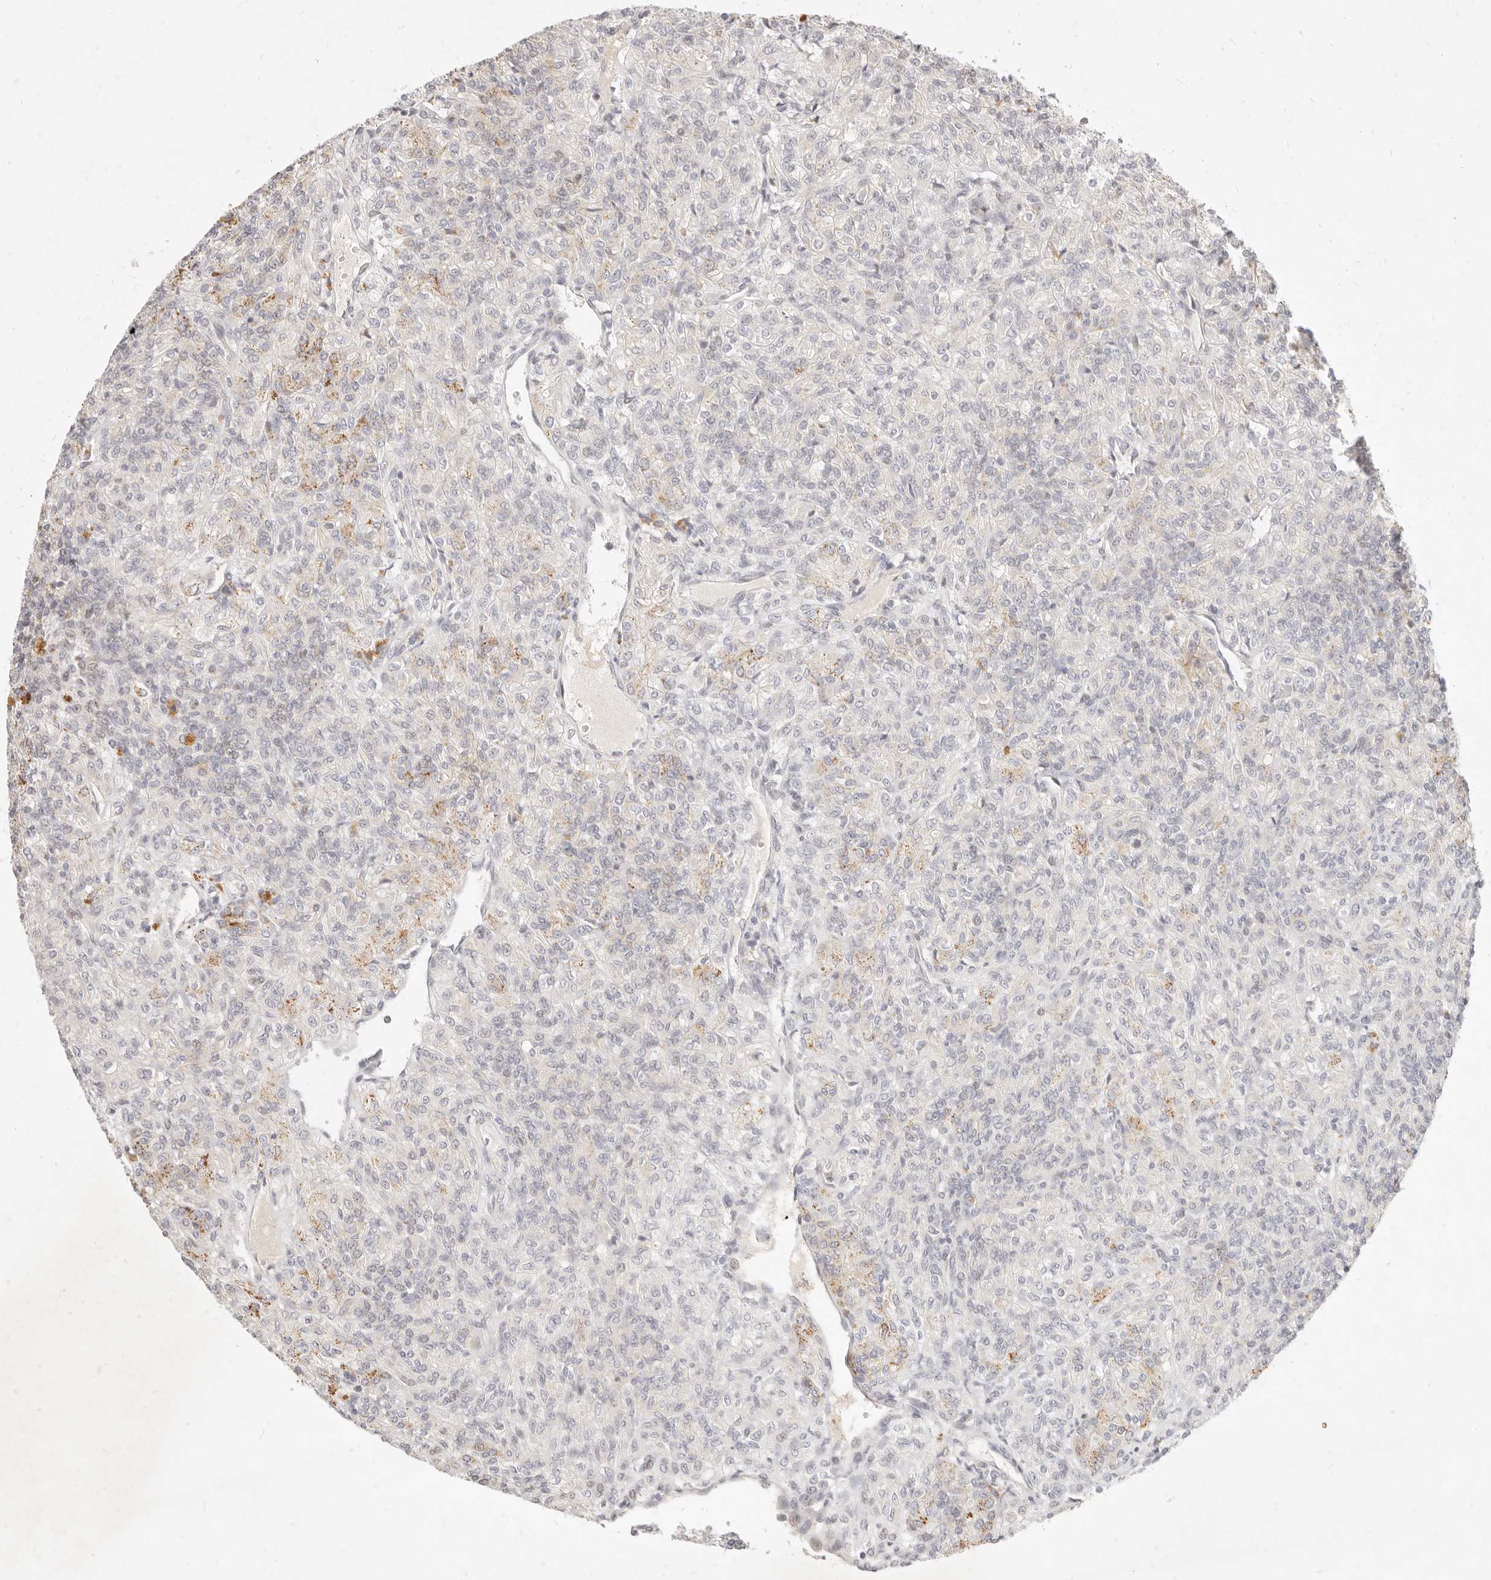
{"staining": {"intensity": "moderate", "quantity": "<25%", "location": "cytoplasmic/membranous"}, "tissue": "renal cancer", "cell_type": "Tumor cells", "image_type": "cancer", "snomed": [{"axis": "morphology", "description": "Adenocarcinoma, NOS"}, {"axis": "topography", "description": "Kidney"}], "caption": "Protein staining of renal adenocarcinoma tissue demonstrates moderate cytoplasmic/membranous positivity in about <25% of tumor cells. (IHC, brightfield microscopy, high magnification).", "gene": "ASCL3", "patient": {"sex": "male", "age": 77}}